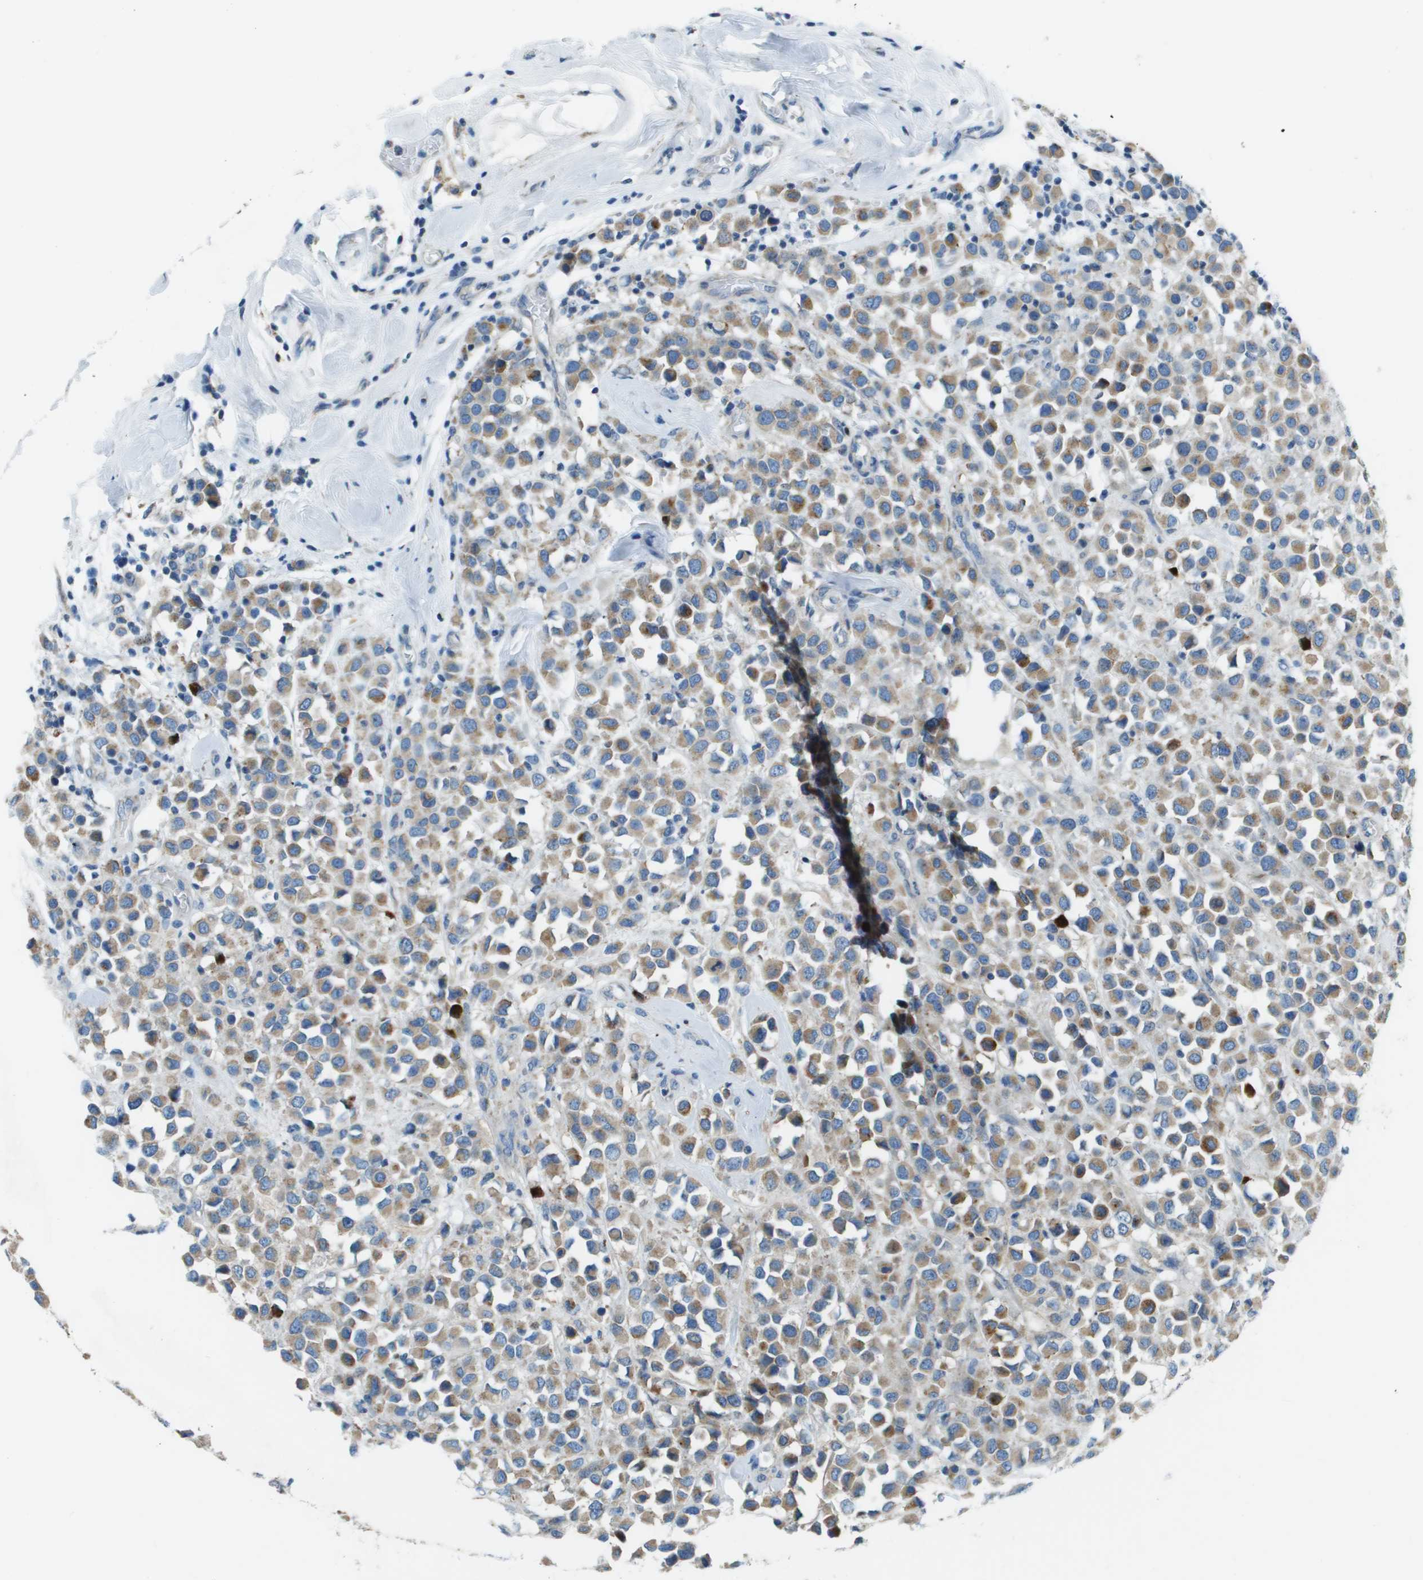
{"staining": {"intensity": "weak", "quantity": ">75%", "location": "cytoplasmic/membranous"}, "tissue": "breast cancer", "cell_type": "Tumor cells", "image_type": "cancer", "snomed": [{"axis": "morphology", "description": "Duct carcinoma"}, {"axis": "topography", "description": "Breast"}], "caption": "Weak cytoplasmic/membranous positivity is present in about >75% of tumor cells in breast infiltrating ductal carcinoma. Using DAB (3,3'-diaminobenzidine) (brown) and hematoxylin (blue) stains, captured at high magnification using brightfield microscopy.", "gene": "SDC1", "patient": {"sex": "female", "age": 61}}